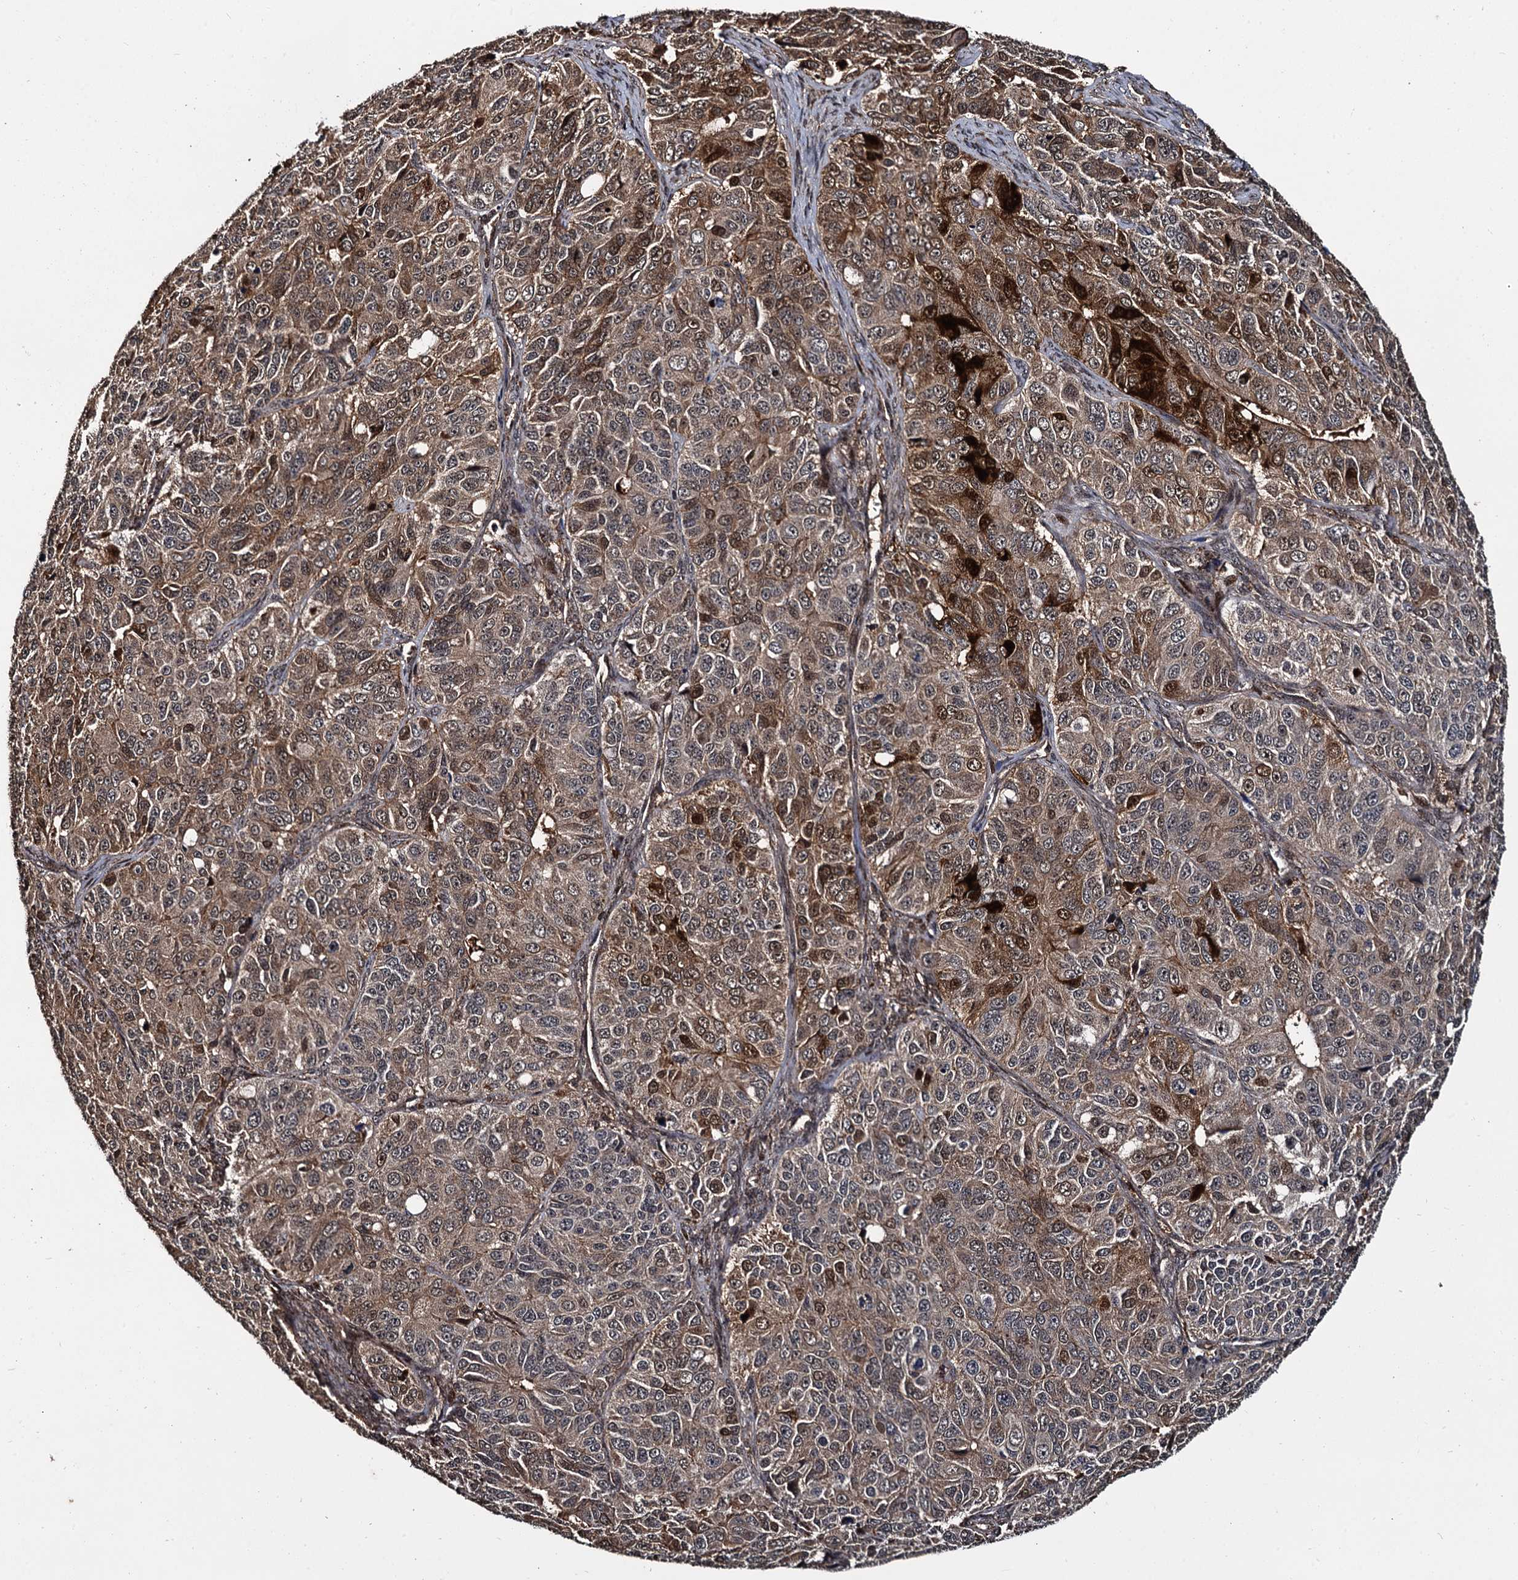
{"staining": {"intensity": "moderate", "quantity": "25%-75%", "location": "cytoplasmic/membranous,nuclear"}, "tissue": "ovarian cancer", "cell_type": "Tumor cells", "image_type": "cancer", "snomed": [{"axis": "morphology", "description": "Carcinoma, endometroid"}, {"axis": "topography", "description": "Ovary"}], "caption": "Tumor cells exhibit medium levels of moderate cytoplasmic/membranous and nuclear expression in approximately 25%-75% of cells in ovarian cancer.", "gene": "CEP192", "patient": {"sex": "female", "age": 51}}